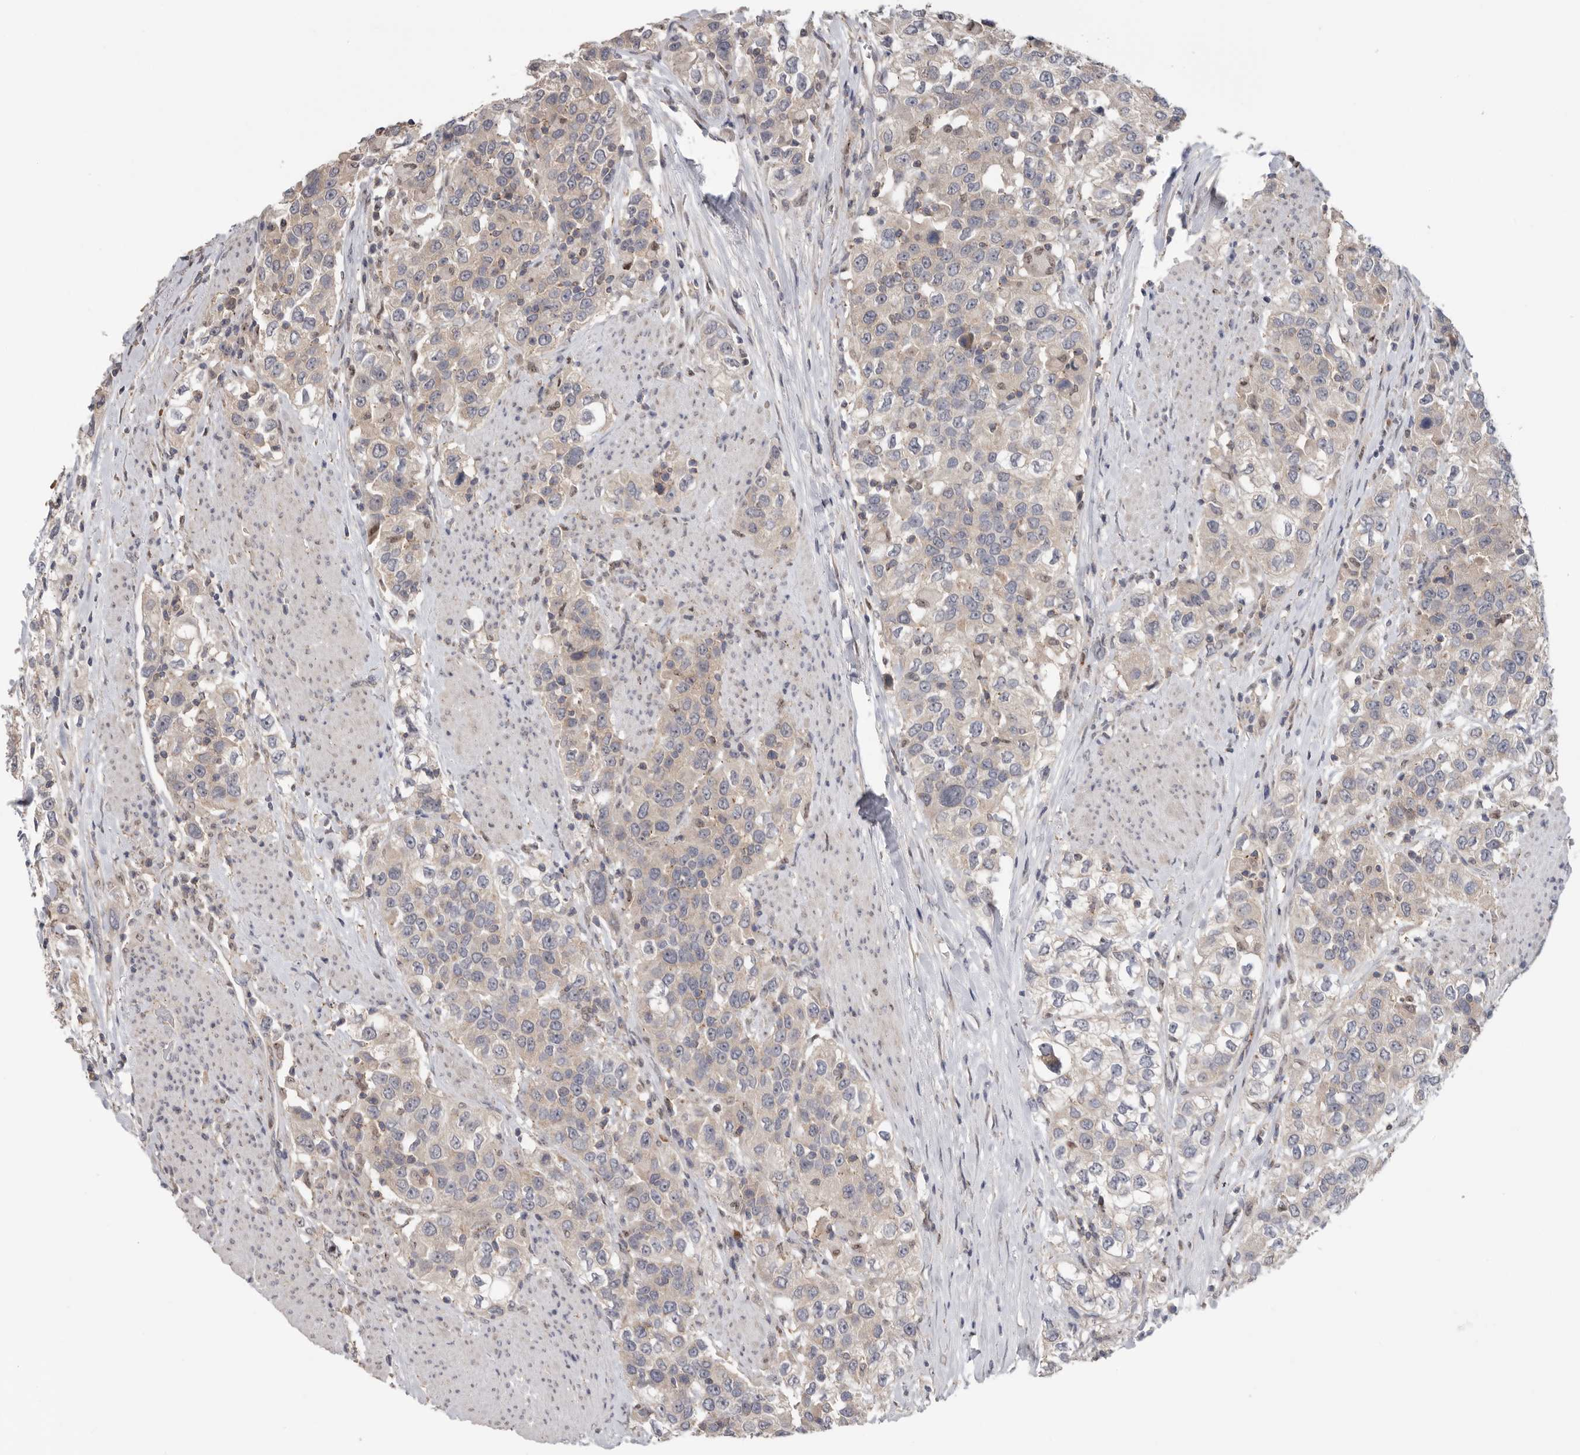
{"staining": {"intensity": "weak", "quantity": "<25%", "location": "cytoplasmic/membranous"}, "tissue": "urothelial cancer", "cell_type": "Tumor cells", "image_type": "cancer", "snomed": [{"axis": "morphology", "description": "Urothelial carcinoma, High grade"}, {"axis": "topography", "description": "Urinary bladder"}], "caption": "This is an IHC histopathology image of urothelial carcinoma (high-grade). There is no staining in tumor cells.", "gene": "KLK5", "patient": {"sex": "female", "age": 80}}